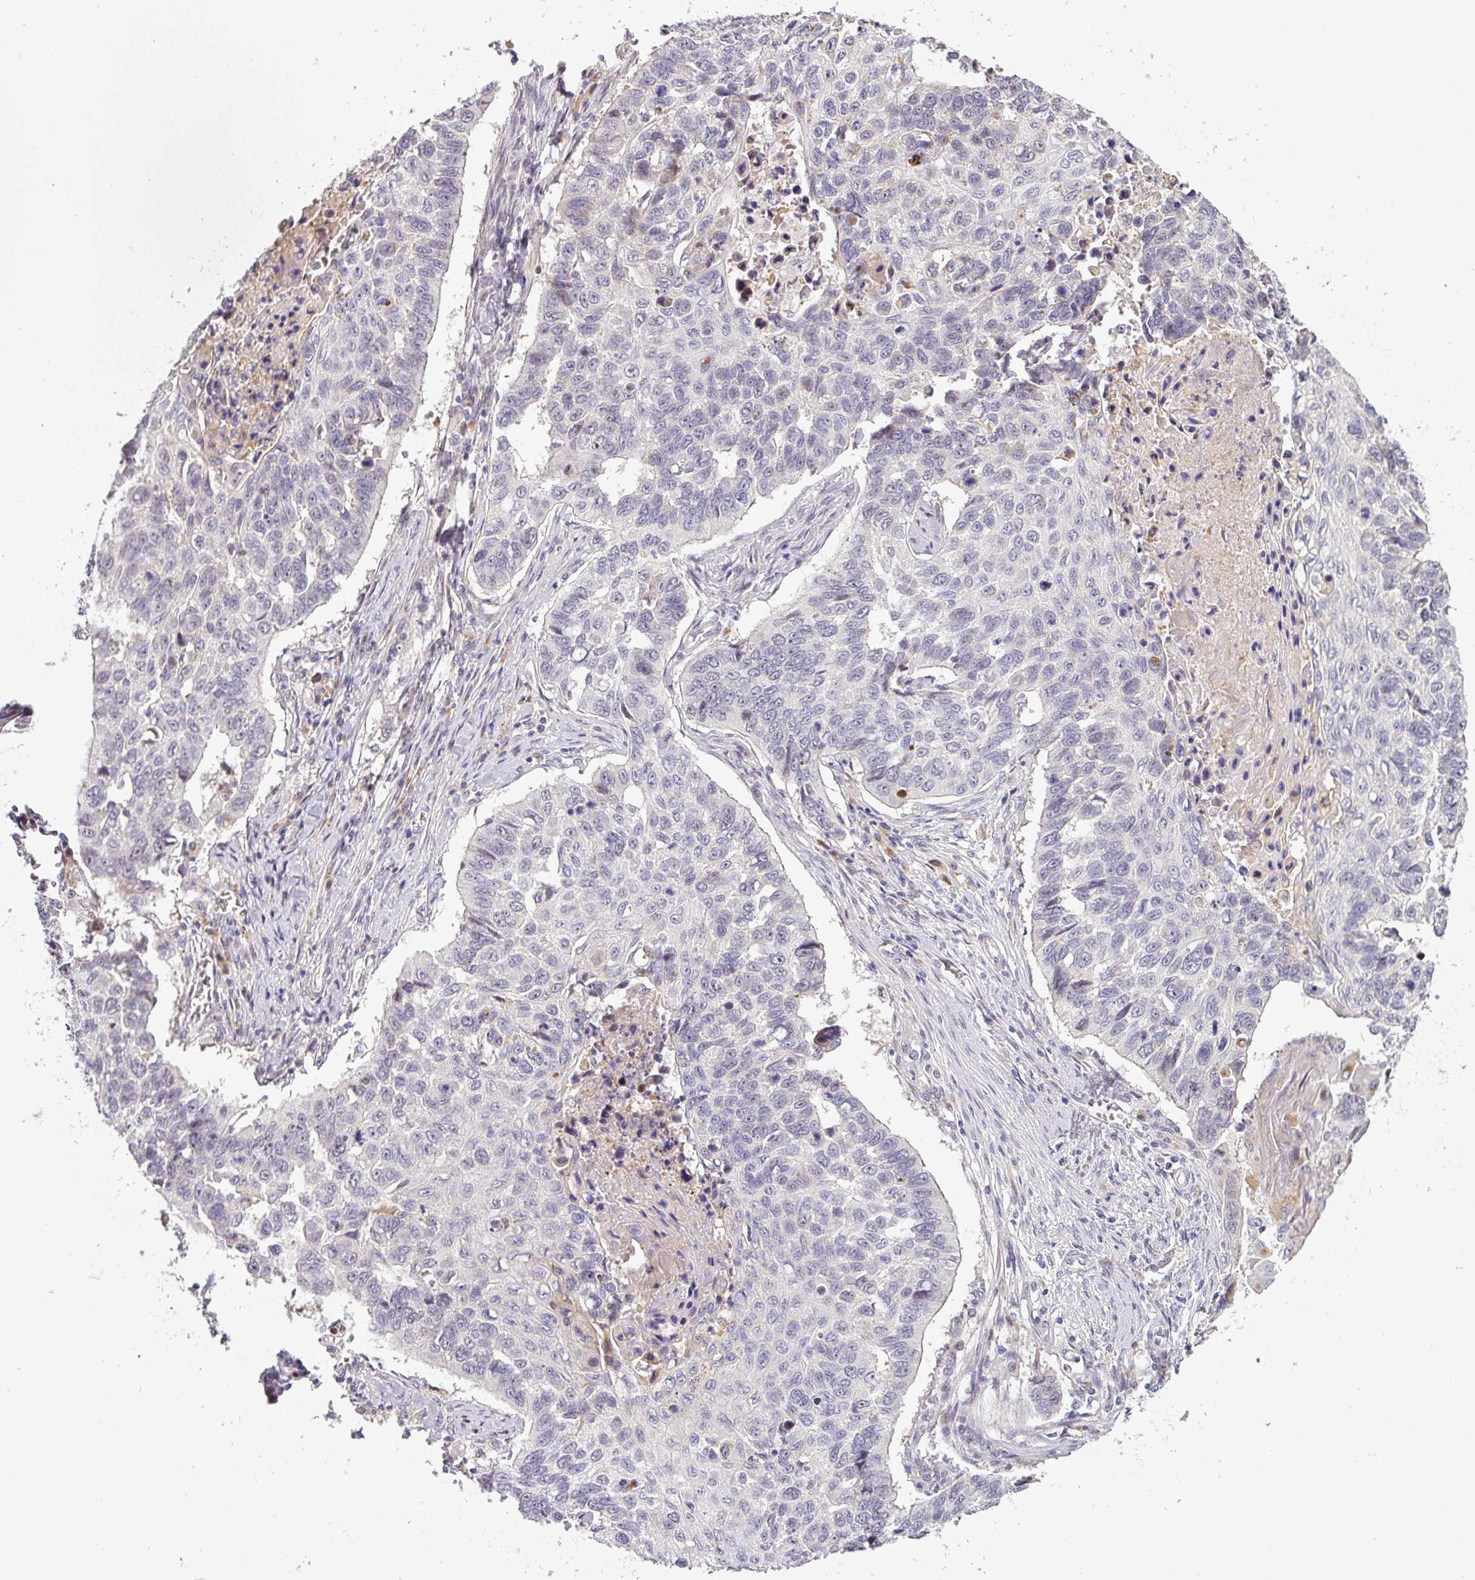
{"staining": {"intensity": "negative", "quantity": "none", "location": "none"}, "tissue": "lung cancer", "cell_type": "Tumor cells", "image_type": "cancer", "snomed": [{"axis": "morphology", "description": "Squamous cell carcinoma, NOS"}, {"axis": "topography", "description": "Lung"}], "caption": "Immunohistochemistry photomicrograph of human lung cancer stained for a protein (brown), which displays no staining in tumor cells.", "gene": "C2orf16", "patient": {"sex": "male", "age": 62}}